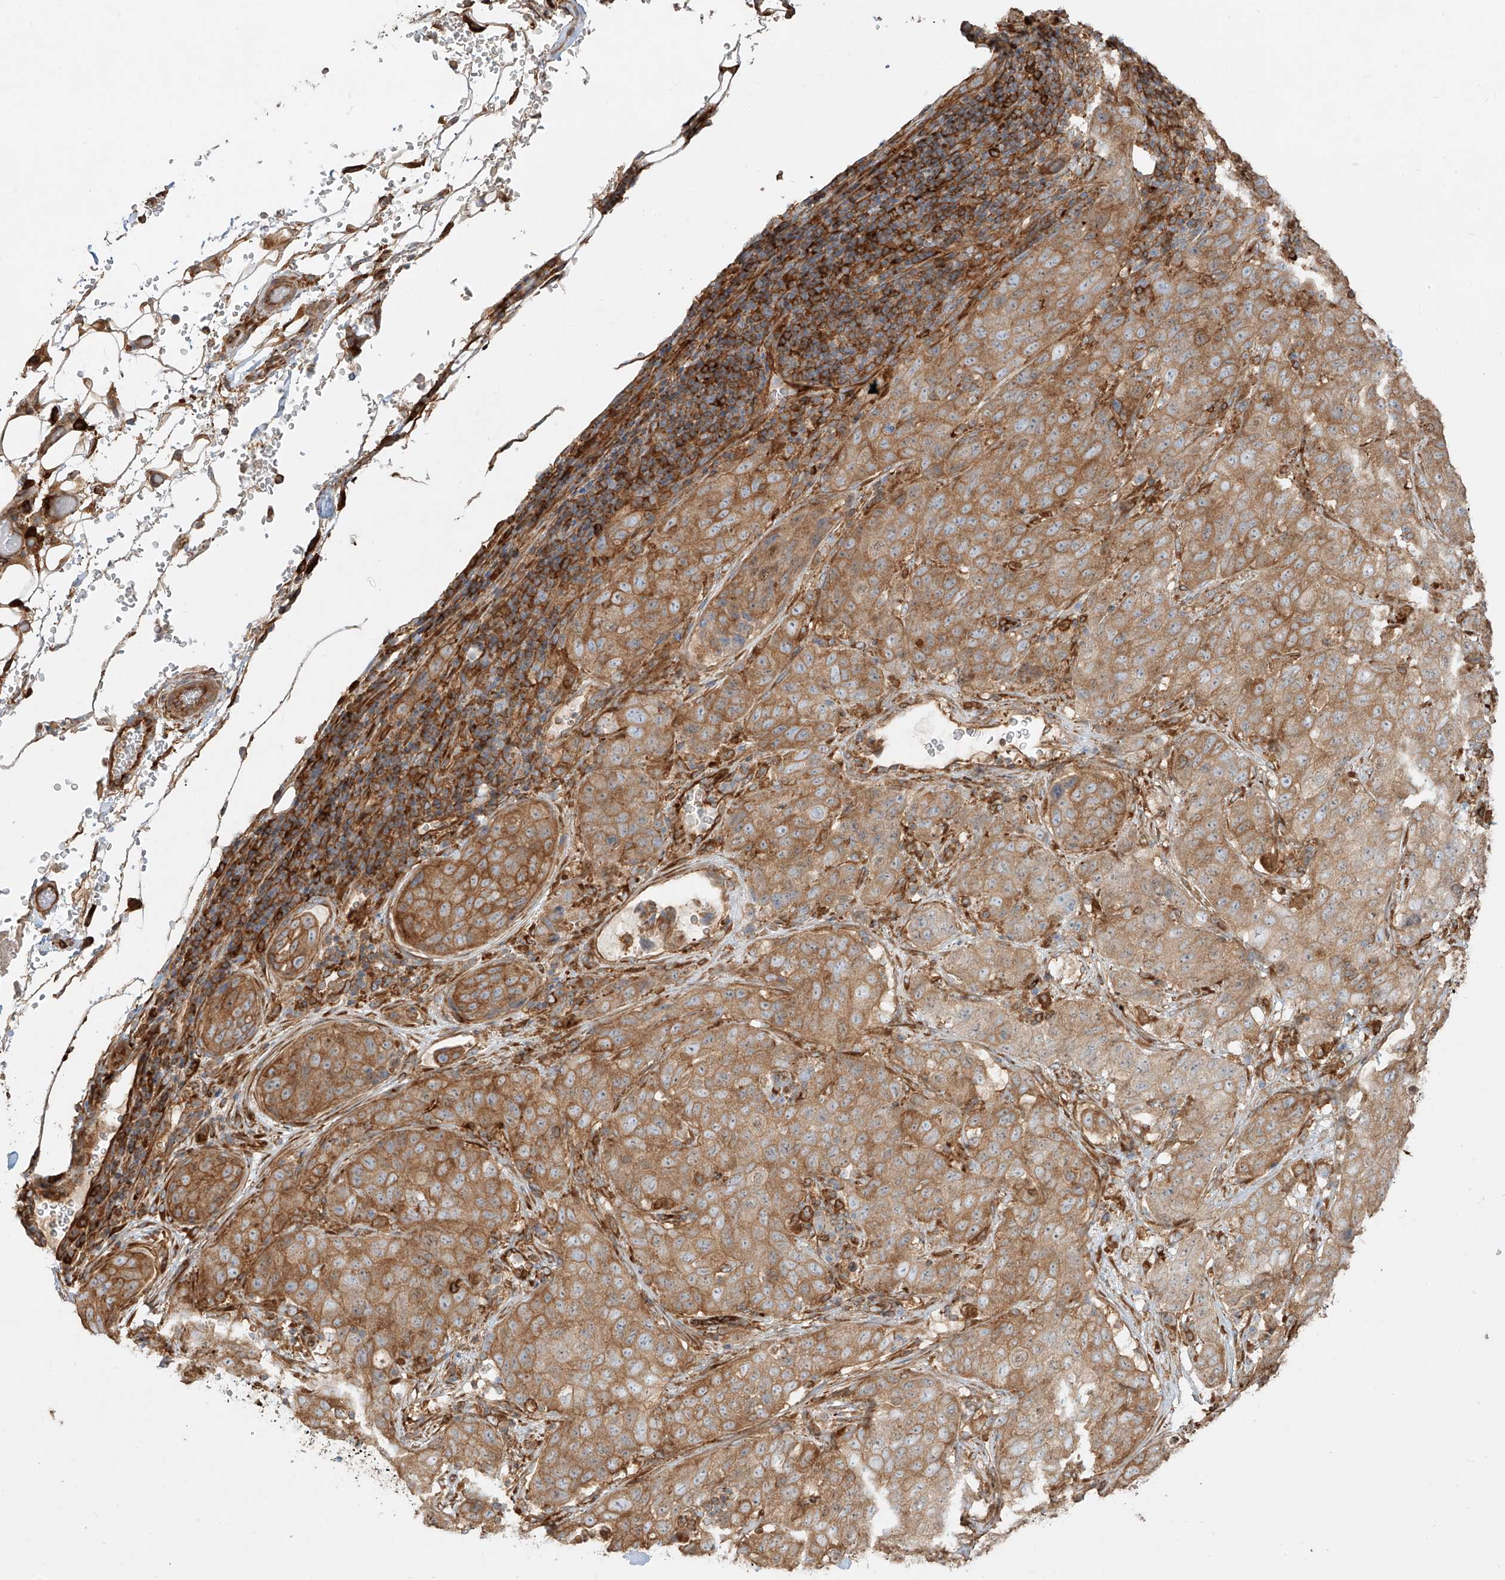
{"staining": {"intensity": "moderate", "quantity": ">75%", "location": "cytoplasmic/membranous"}, "tissue": "stomach cancer", "cell_type": "Tumor cells", "image_type": "cancer", "snomed": [{"axis": "morphology", "description": "Normal tissue, NOS"}, {"axis": "morphology", "description": "Adenocarcinoma, NOS"}, {"axis": "topography", "description": "Lymph node"}, {"axis": "topography", "description": "Stomach"}], "caption": "Adenocarcinoma (stomach) stained with DAB IHC shows medium levels of moderate cytoplasmic/membranous staining in approximately >75% of tumor cells.", "gene": "SNX9", "patient": {"sex": "male", "age": 48}}